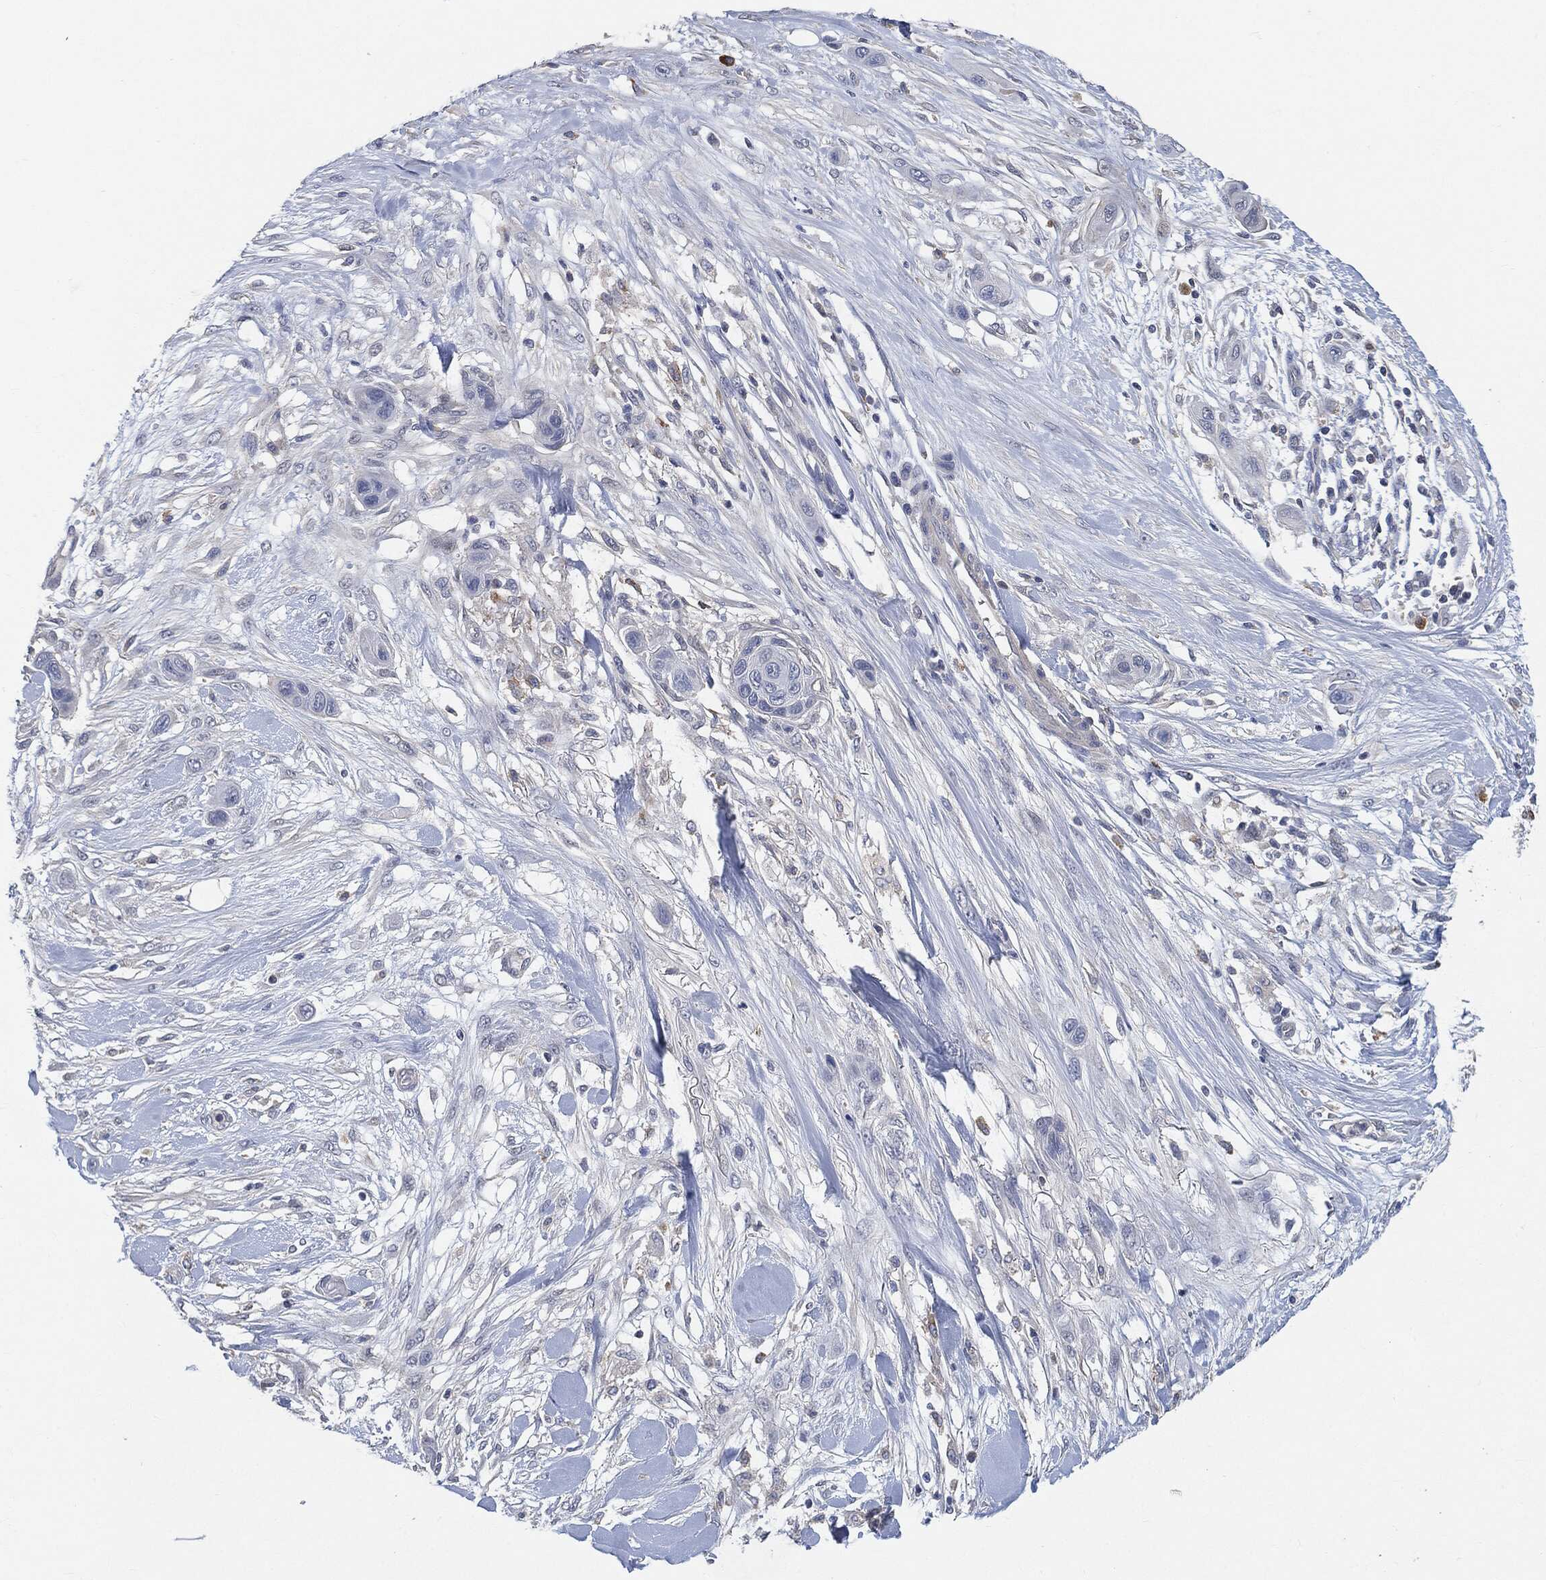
{"staining": {"intensity": "negative", "quantity": "none", "location": "none"}, "tissue": "skin cancer", "cell_type": "Tumor cells", "image_type": "cancer", "snomed": [{"axis": "morphology", "description": "Squamous cell carcinoma, NOS"}, {"axis": "topography", "description": "Skin"}], "caption": "Skin squamous cell carcinoma stained for a protein using IHC reveals no expression tumor cells.", "gene": "VSIG4", "patient": {"sex": "male", "age": 79}}